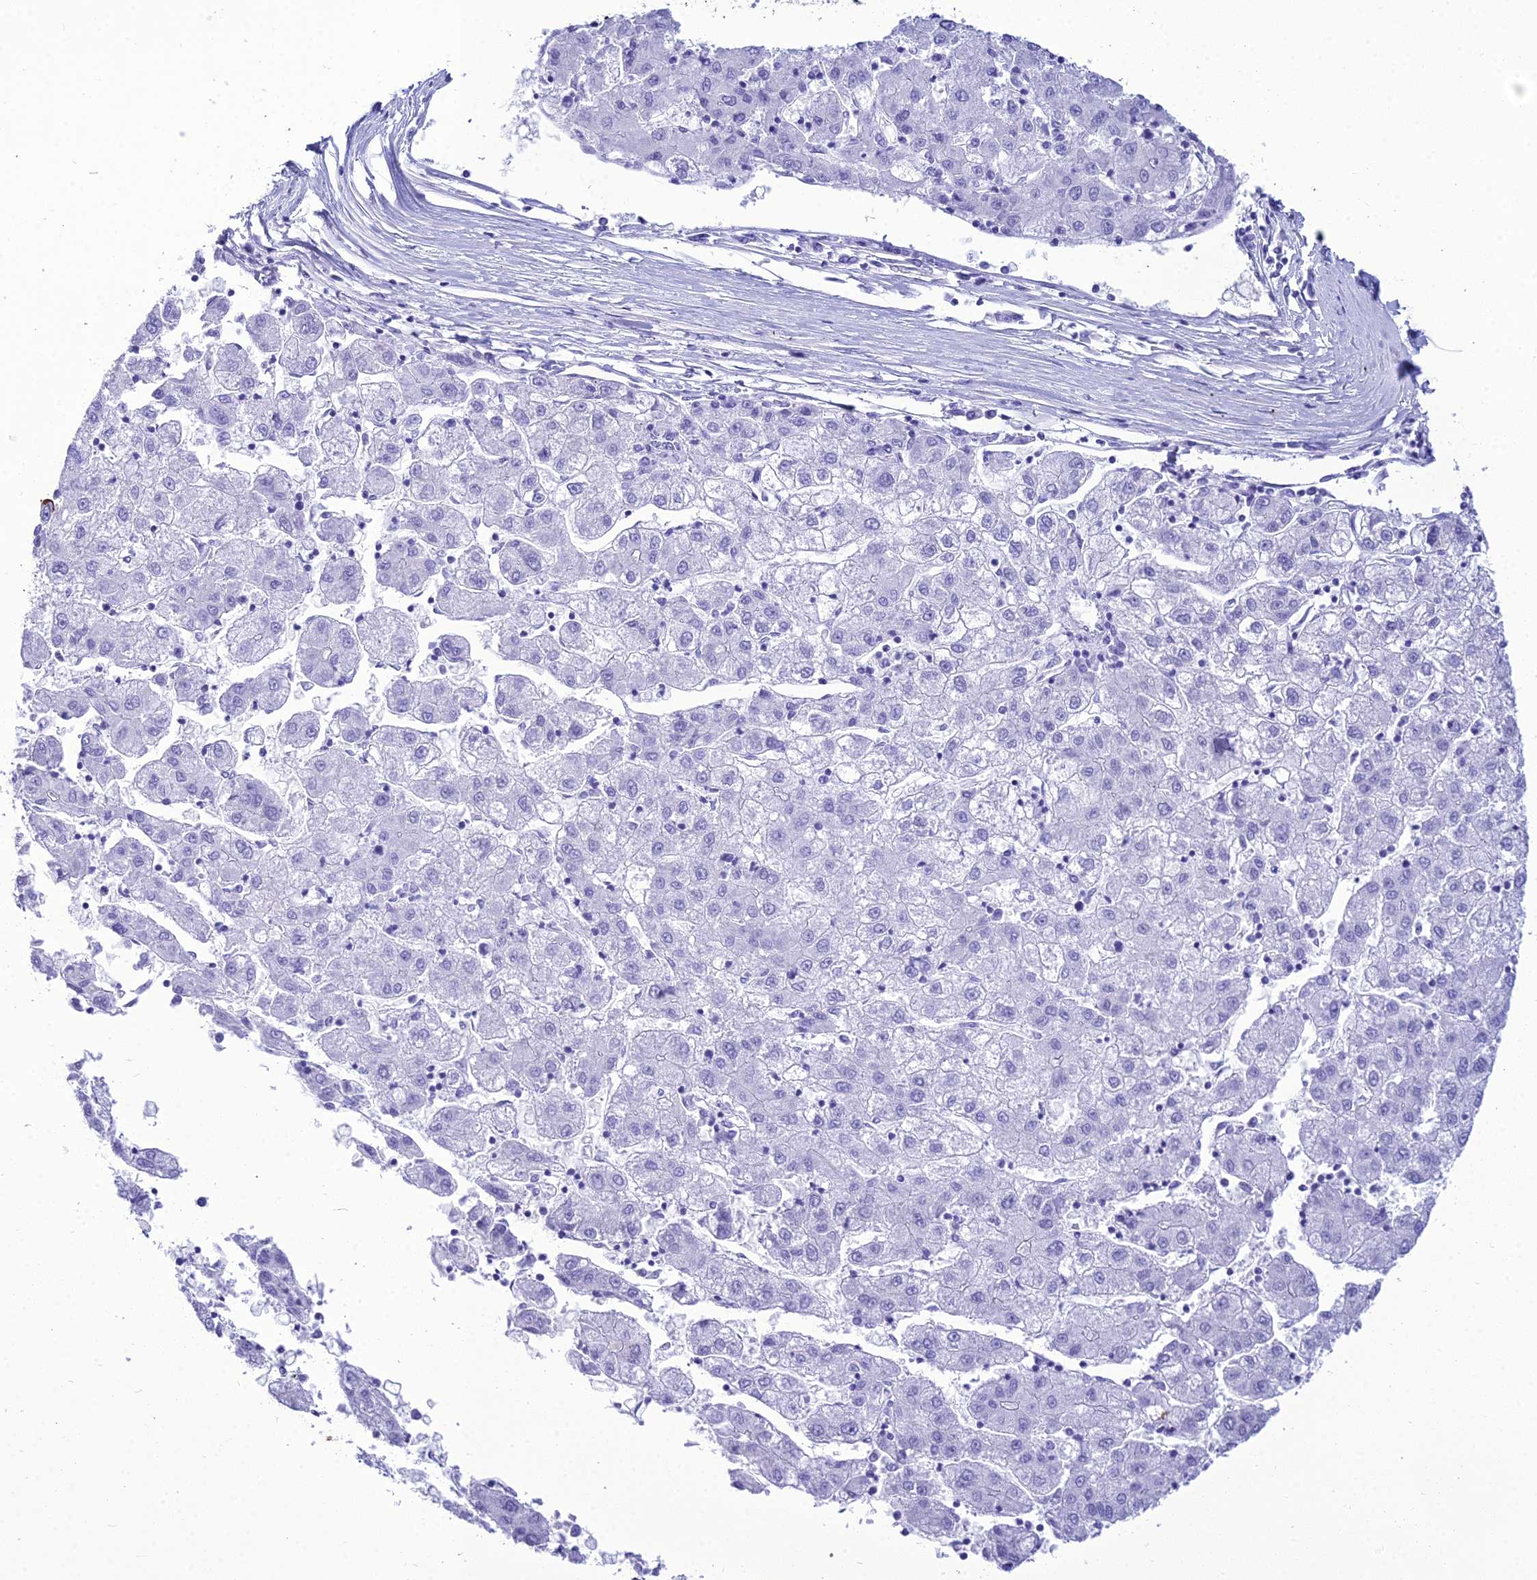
{"staining": {"intensity": "negative", "quantity": "none", "location": "none"}, "tissue": "liver cancer", "cell_type": "Tumor cells", "image_type": "cancer", "snomed": [{"axis": "morphology", "description": "Carcinoma, Hepatocellular, NOS"}, {"axis": "topography", "description": "Liver"}], "caption": "DAB (3,3'-diaminobenzidine) immunohistochemical staining of human liver cancer (hepatocellular carcinoma) exhibits no significant staining in tumor cells.", "gene": "ZNF442", "patient": {"sex": "male", "age": 72}}